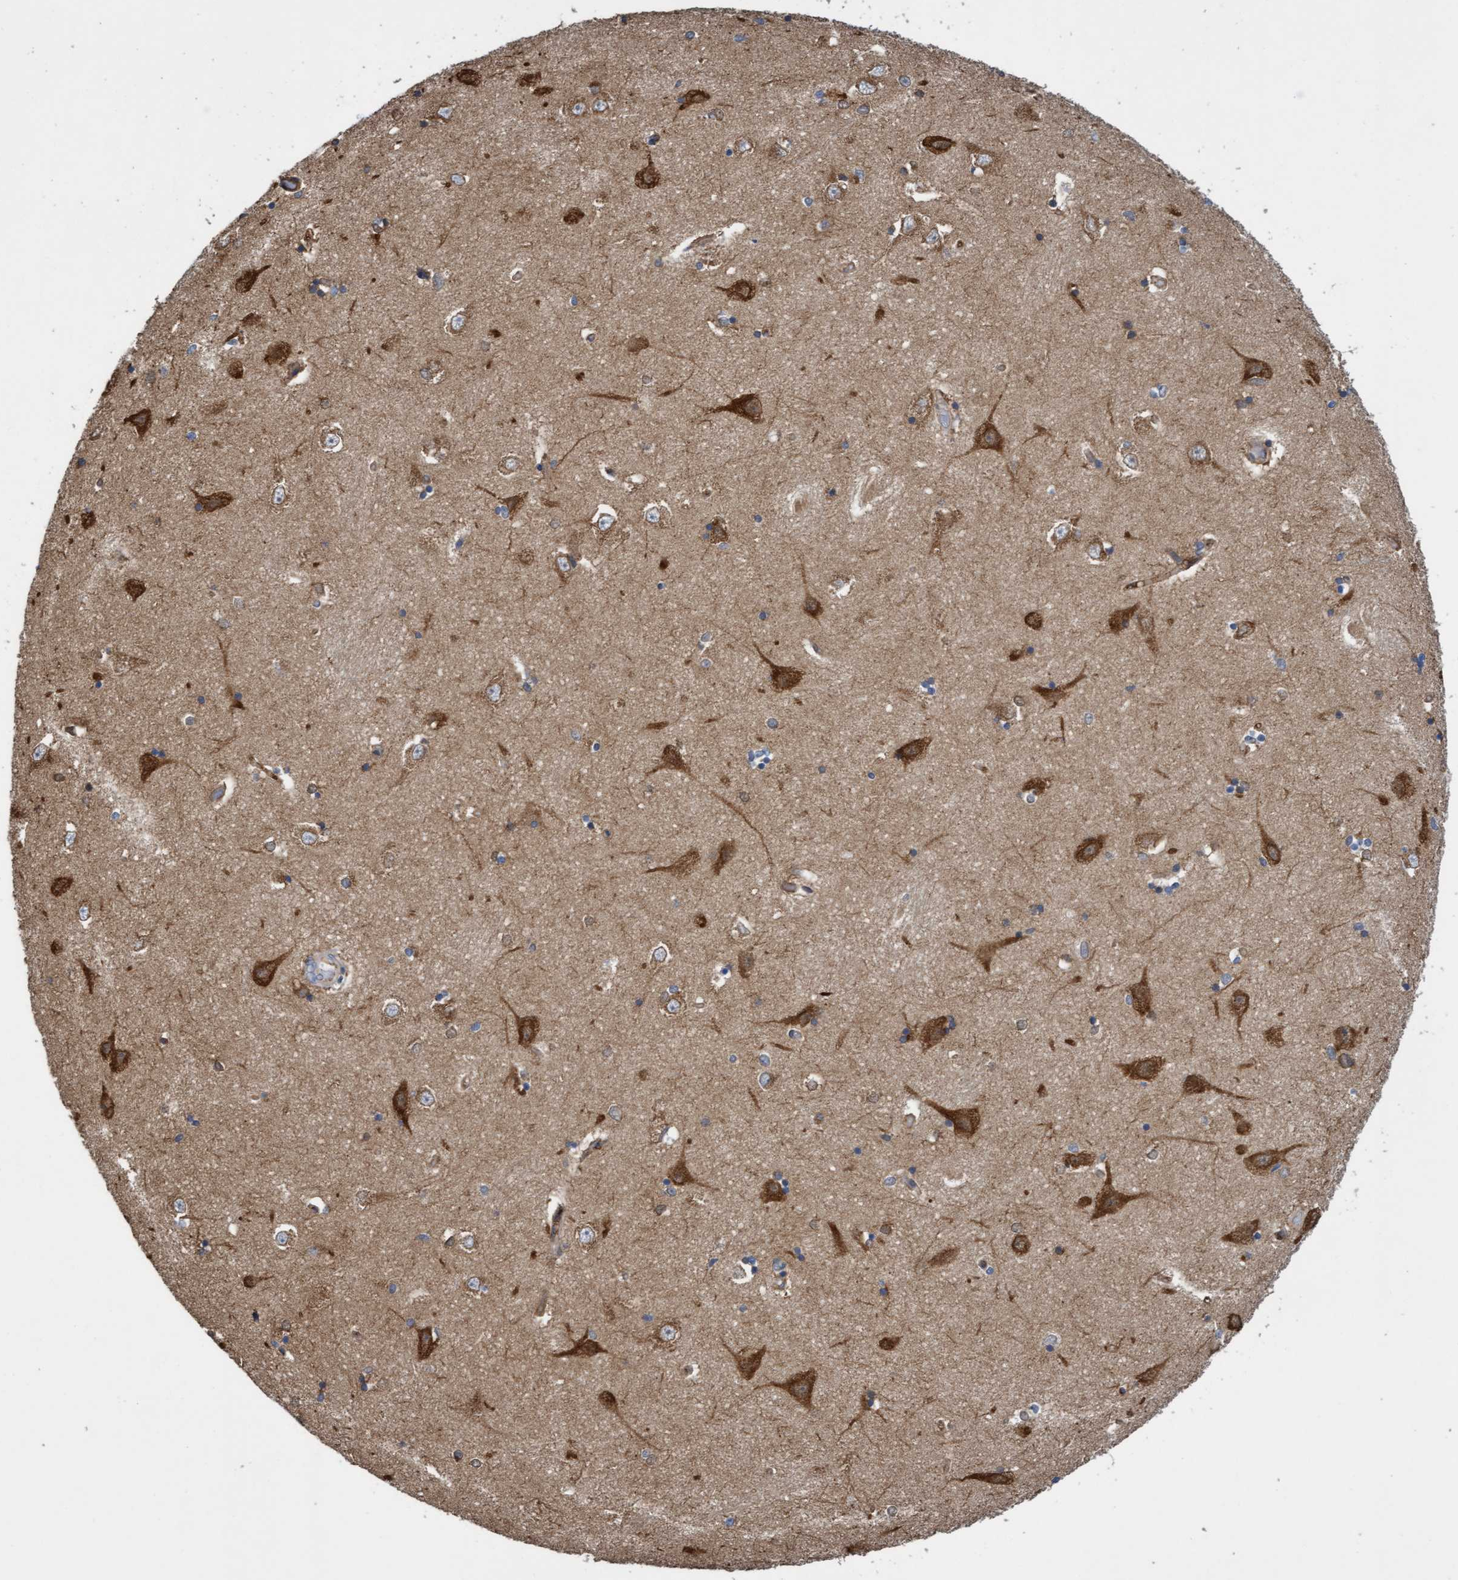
{"staining": {"intensity": "moderate", "quantity": "<25%", "location": "cytoplasmic/membranous"}, "tissue": "hippocampus", "cell_type": "Glial cells", "image_type": "normal", "snomed": [{"axis": "morphology", "description": "Normal tissue, NOS"}, {"axis": "topography", "description": "Hippocampus"}], "caption": "Immunohistochemistry of benign human hippocampus shows low levels of moderate cytoplasmic/membranous positivity in about <25% of glial cells.", "gene": "ITFG1", "patient": {"sex": "male", "age": 45}}